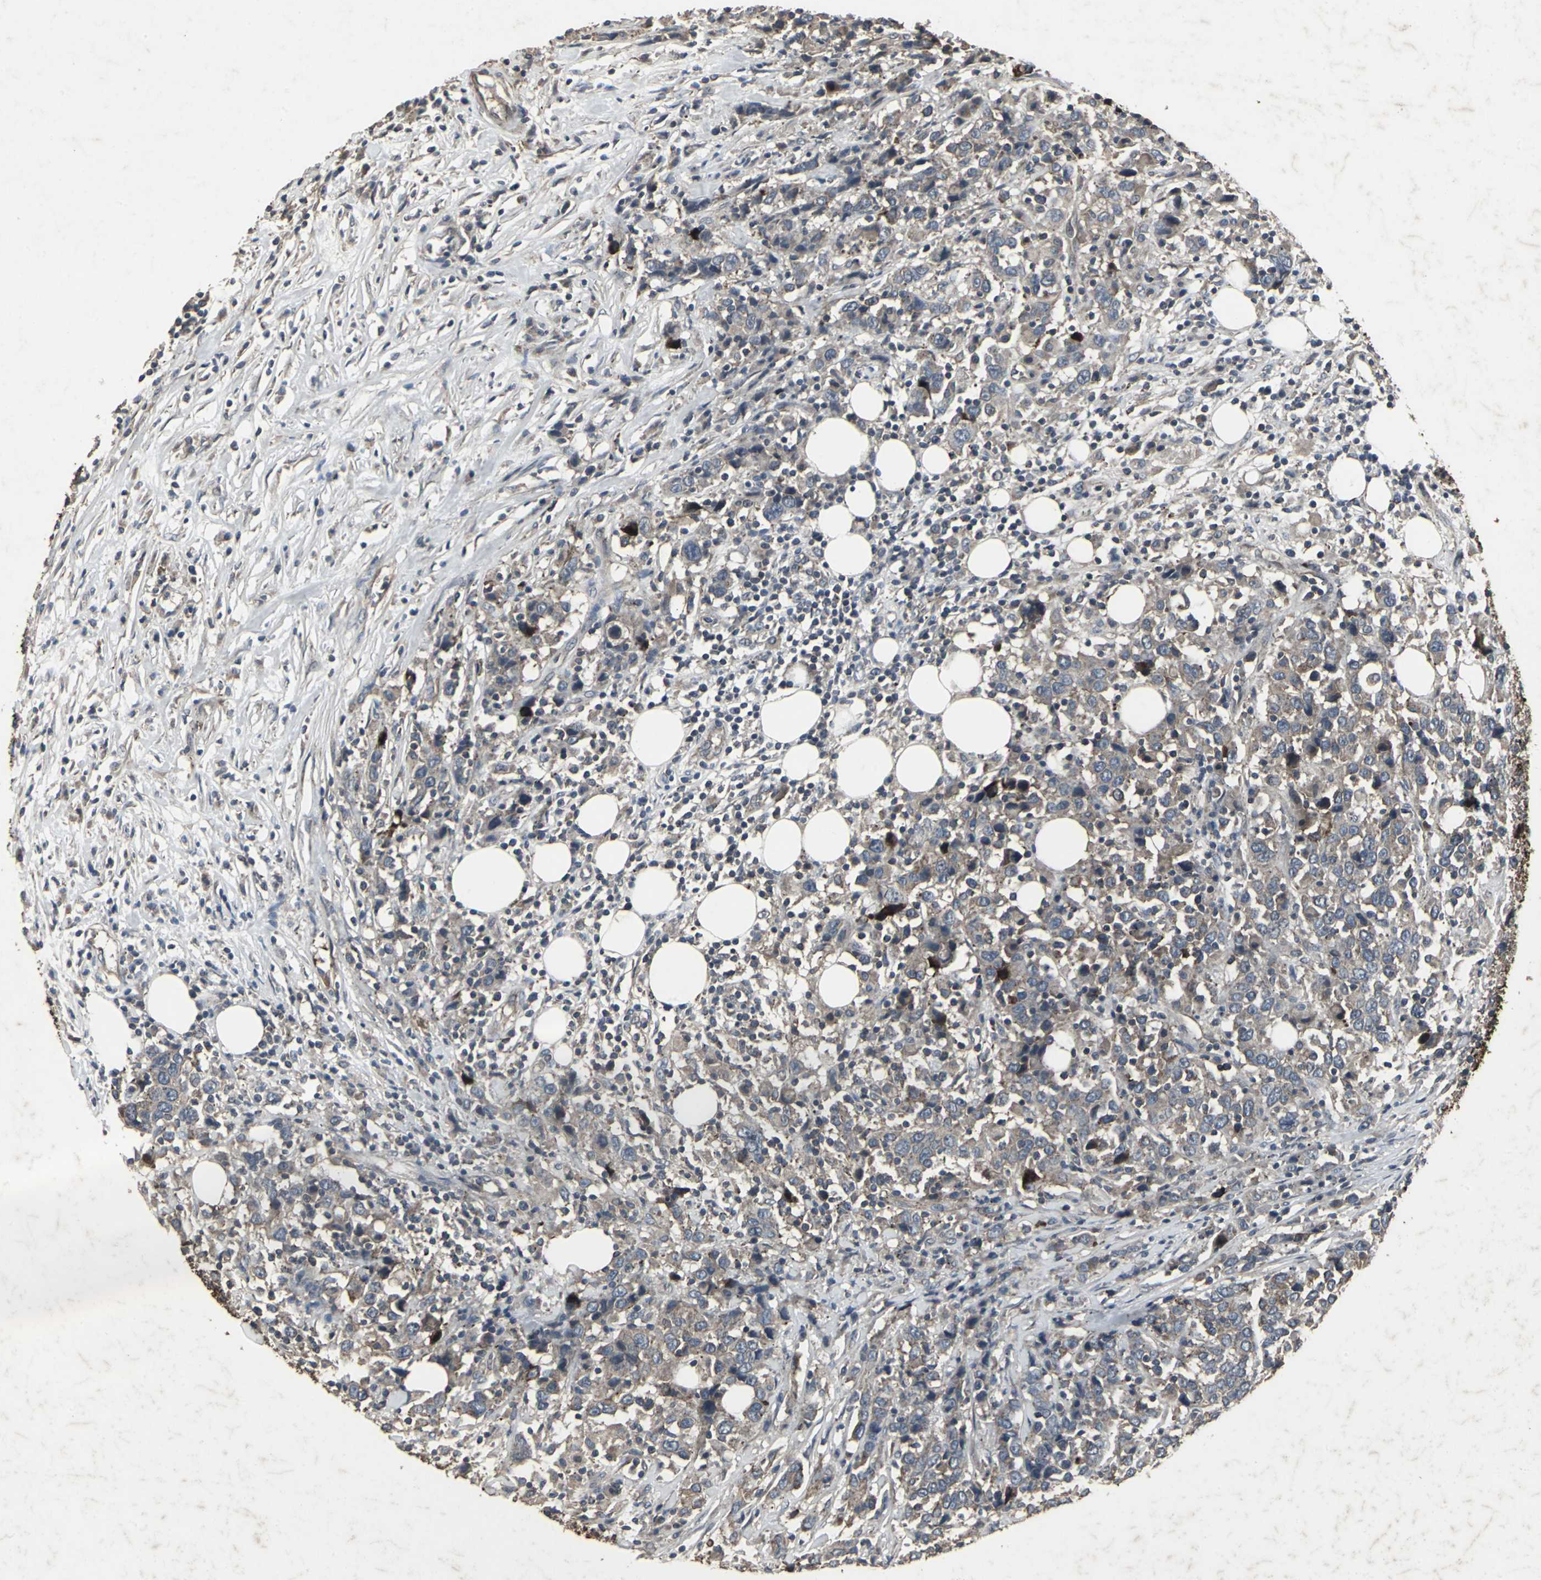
{"staining": {"intensity": "moderate", "quantity": ">75%", "location": "cytoplasmic/membranous"}, "tissue": "urothelial cancer", "cell_type": "Tumor cells", "image_type": "cancer", "snomed": [{"axis": "morphology", "description": "Urothelial carcinoma, High grade"}, {"axis": "topography", "description": "Urinary bladder"}], "caption": "Urothelial cancer stained with a brown dye displays moderate cytoplasmic/membranous positive positivity in about >75% of tumor cells.", "gene": "CCR9", "patient": {"sex": "male", "age": 61}}